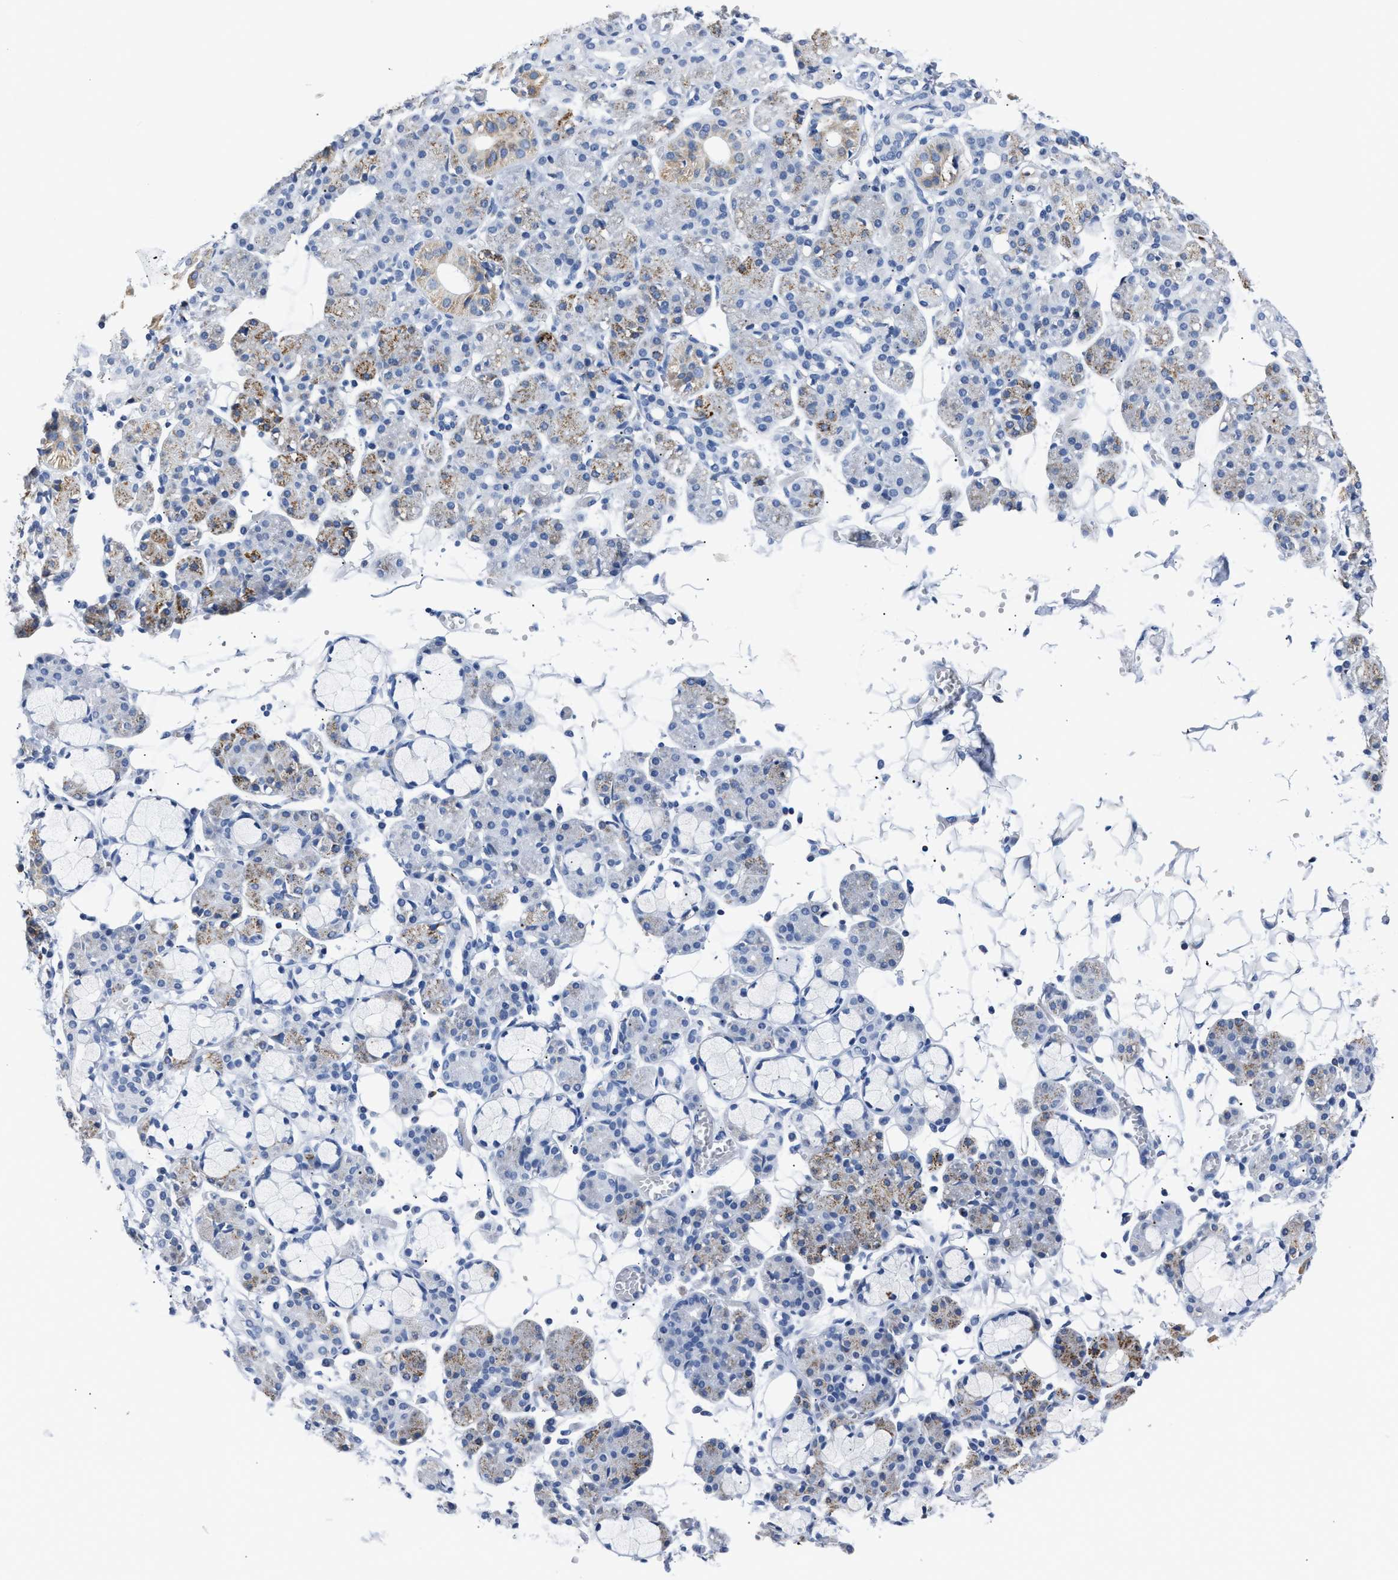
{"staining": {"intensity": "moderate", "quantity": "25%-75%", "location": "cytoplasmic/membranous"}, "tissue": "salivary gland", "cell_type": "Glandular cells", "image_type": "normal", "snomed": [{"axis": "morphology", "description": "Normal tissue, NOS"}, {"axis": "topography", "description": "Salivary gland"}], "caption": "This micrograph reveals normal salivary gland stained with immunohistochemistry (IHC) to label a protein in brown. The cytoplasmic/membranous of glandular cells show moderate positivity for the protein. Nuclei are counter-stained blue.", "gene": "AMACR", "patient": {"sex": "male", "age": 63}}